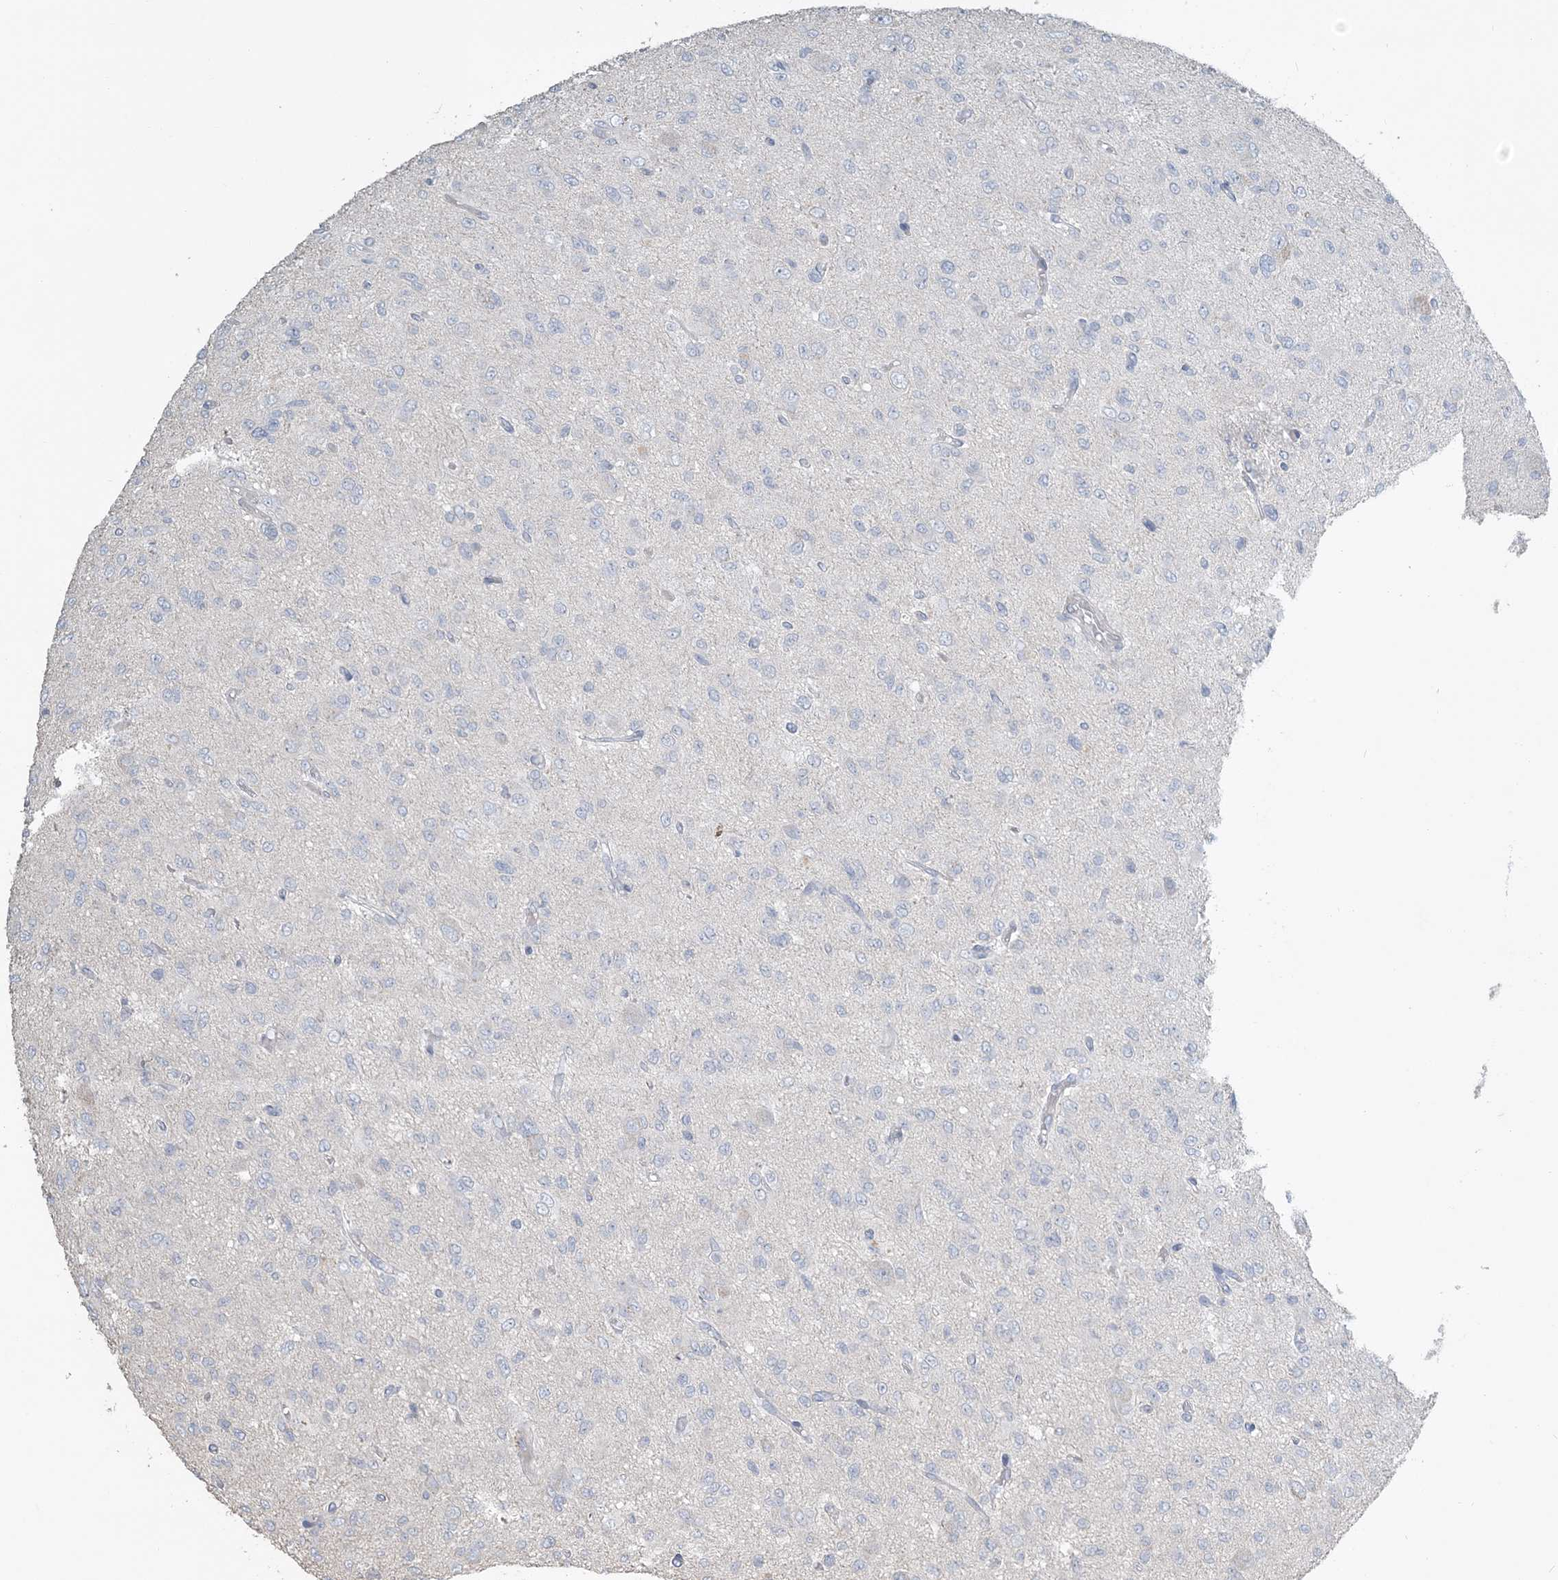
{"staining": {"intensity": "negative", "quantity": "none", "location": "none"}, "tissue": "glioma", "cell_type": "Tumor cells", "image_type": "cancer", "snomed": [{"axis": "morphology", "description": "Glioma, malignant, High grade"}, {"axis": "topography", "description": "Brain"}], "caption": "High magnification brightfield microscopy of glioma stained with DAB (3,3'-diaminobenzidine) (brown) and counterstained with hematoxylin (blue): tumor cells show no significant expression.", "gene": "NPHS2", "patient": {"sex": "female", "age": 59}}